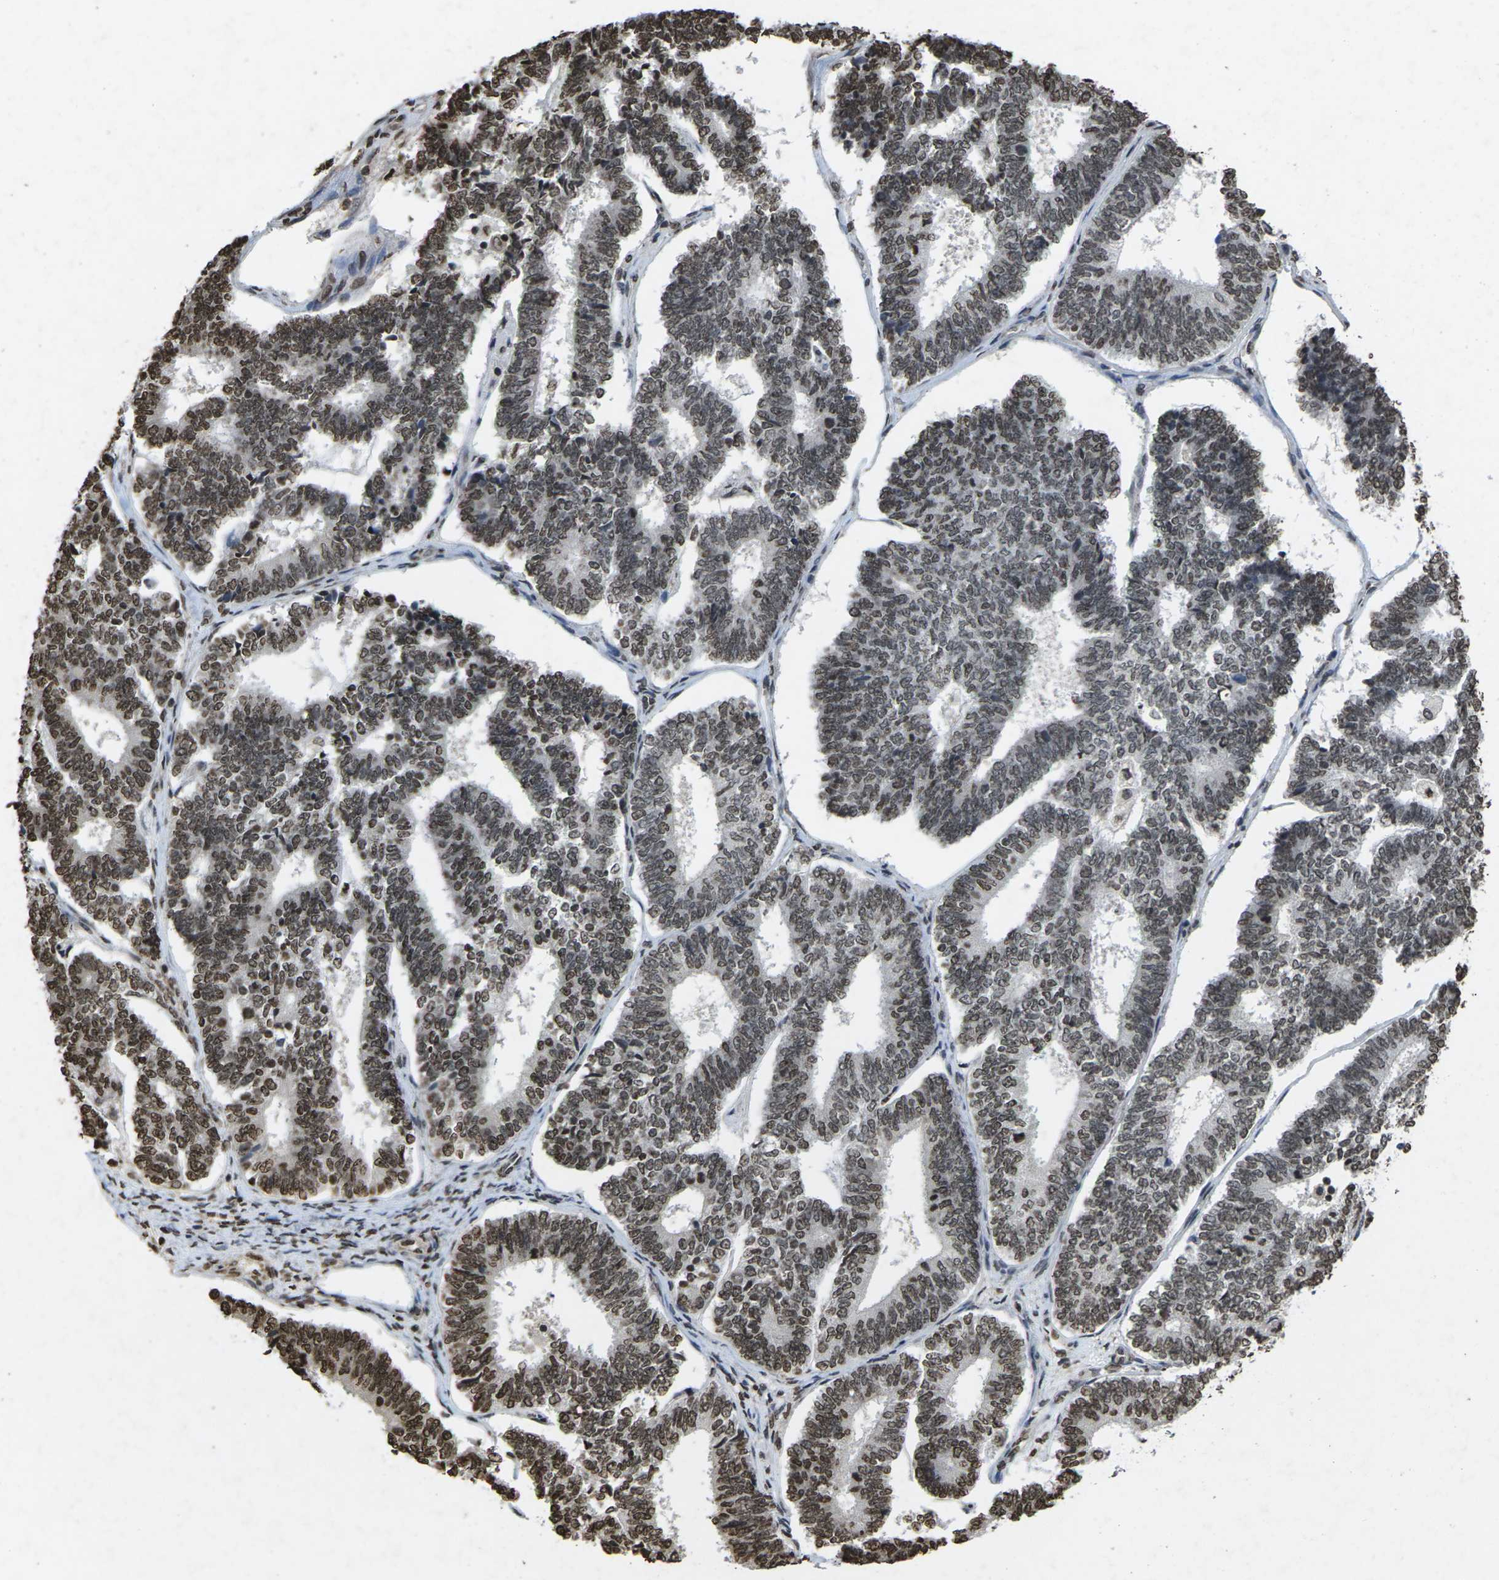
{"staining": {"intensity": "moderate", "quantity": ">75%", "location": "nuclear"}, "tissue": "endometrial cancer", "cell_type": "Tumor cells", "image_type": "cancer", "snomed": [{"axis": "morphology", "description": "Adenocarcinoma, NOS"}, {"axis": "topography", "description": "Endometrium"}], "caption": "Adenocarcinoma (endometrial) stained with a protein marker demonstrates moderate staining in tumor cells.", "gene": "EMSY", "patient": {"sex": "female", "age": 70}}